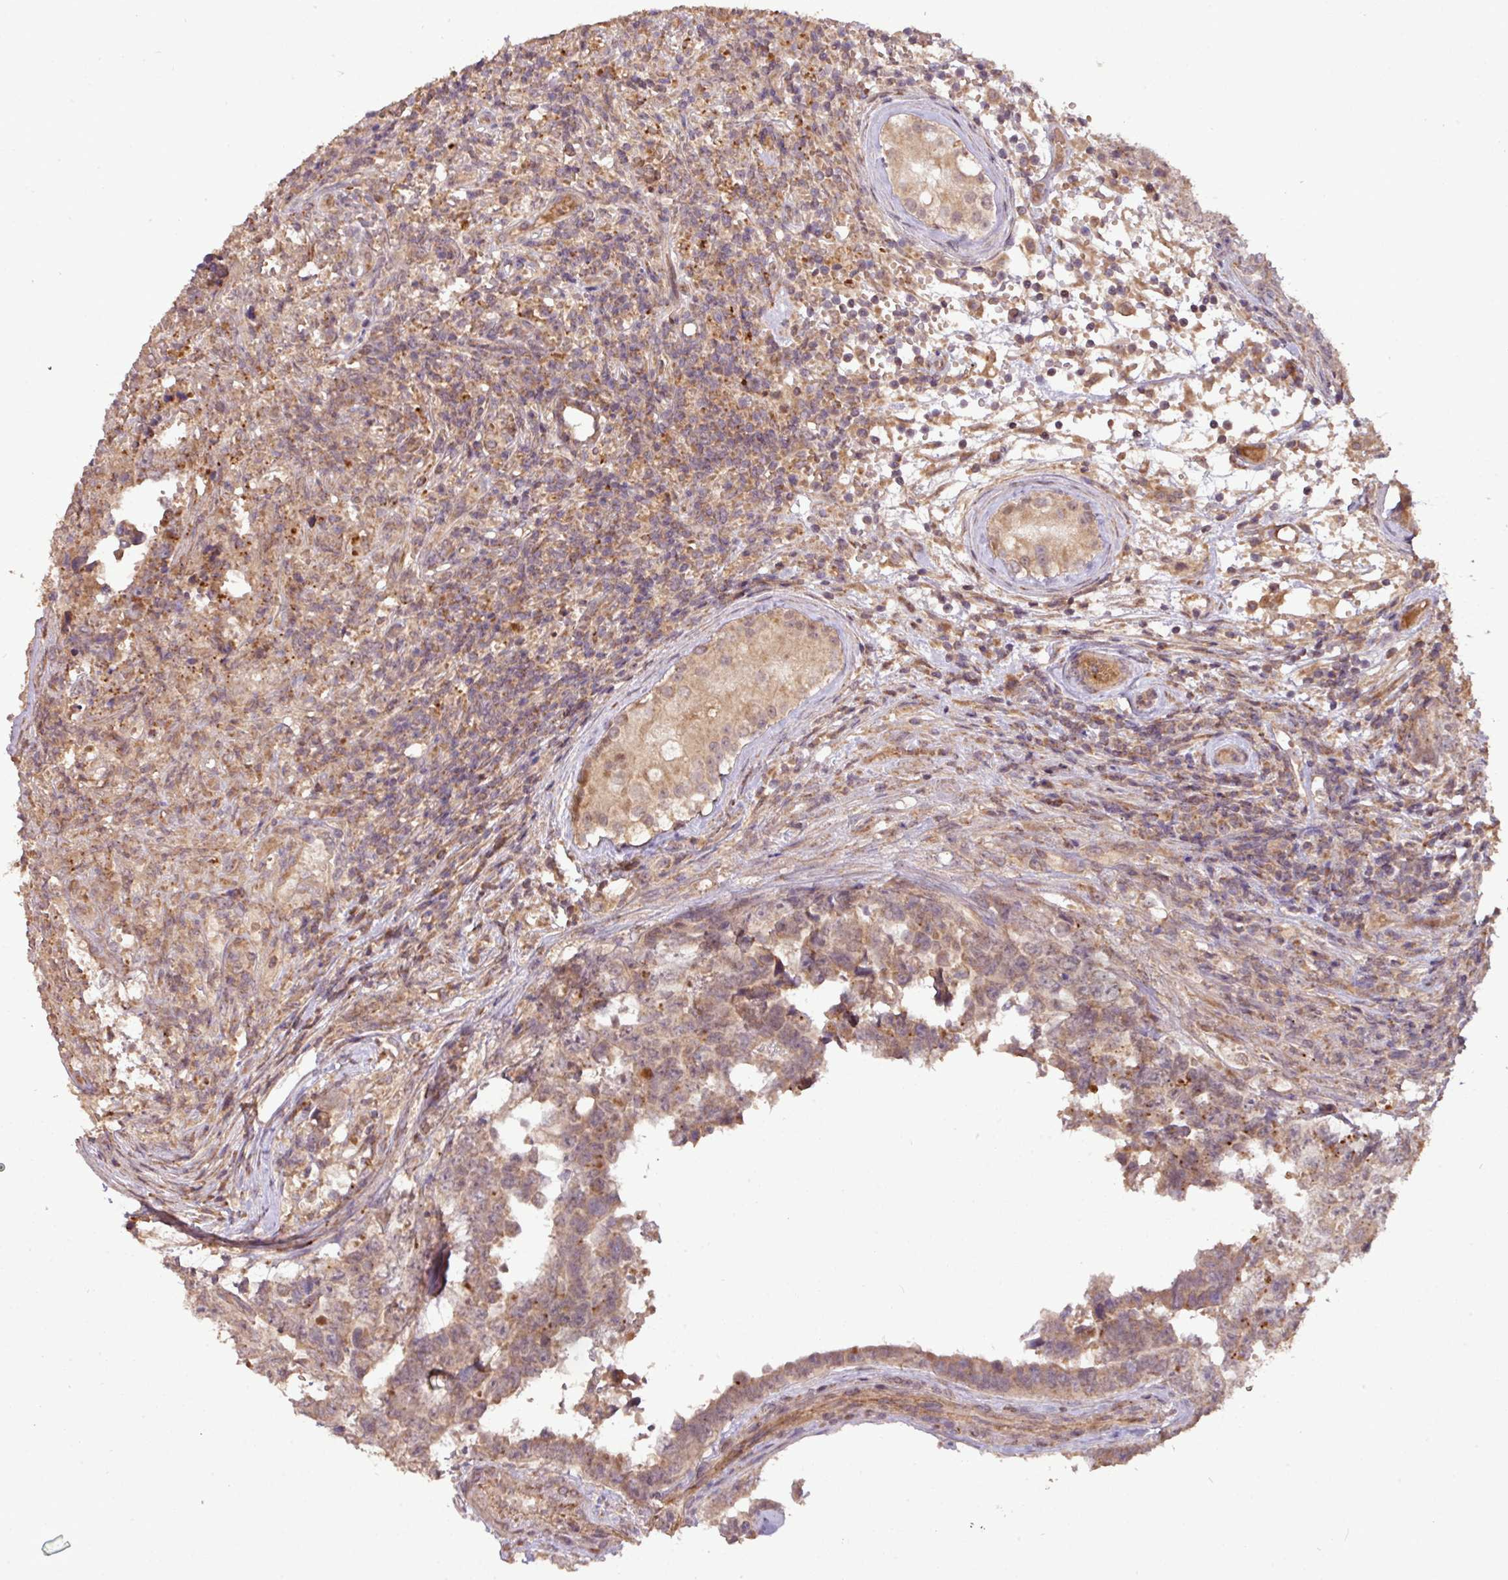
{"staining": {"intensity": "moderate", "quantity": ">75%", "location": "cytoplasmic/membranous"}, "tissue": "testis cancer", "cell_type": "Tumor cells", "image_type": "cancer", "snomed": [{"axis": "morphology", "description": "Normal tissue, NOS"}, {"axis": "morphology", "description": "Carcinoma, Embryonal, NOS"}, {"axis": "topography", "description": "Testis"}, {"axis": "topography", "description": "Epididymis"}], "caption": "The immunohistochemical stain labels moderate cytoplasmic/membranous positivity in tumor cells of testis cancer (embryonal carcinoma) tissue.", "gene": "YPEL3", "patient": {"sex": "male", "age": 25}}